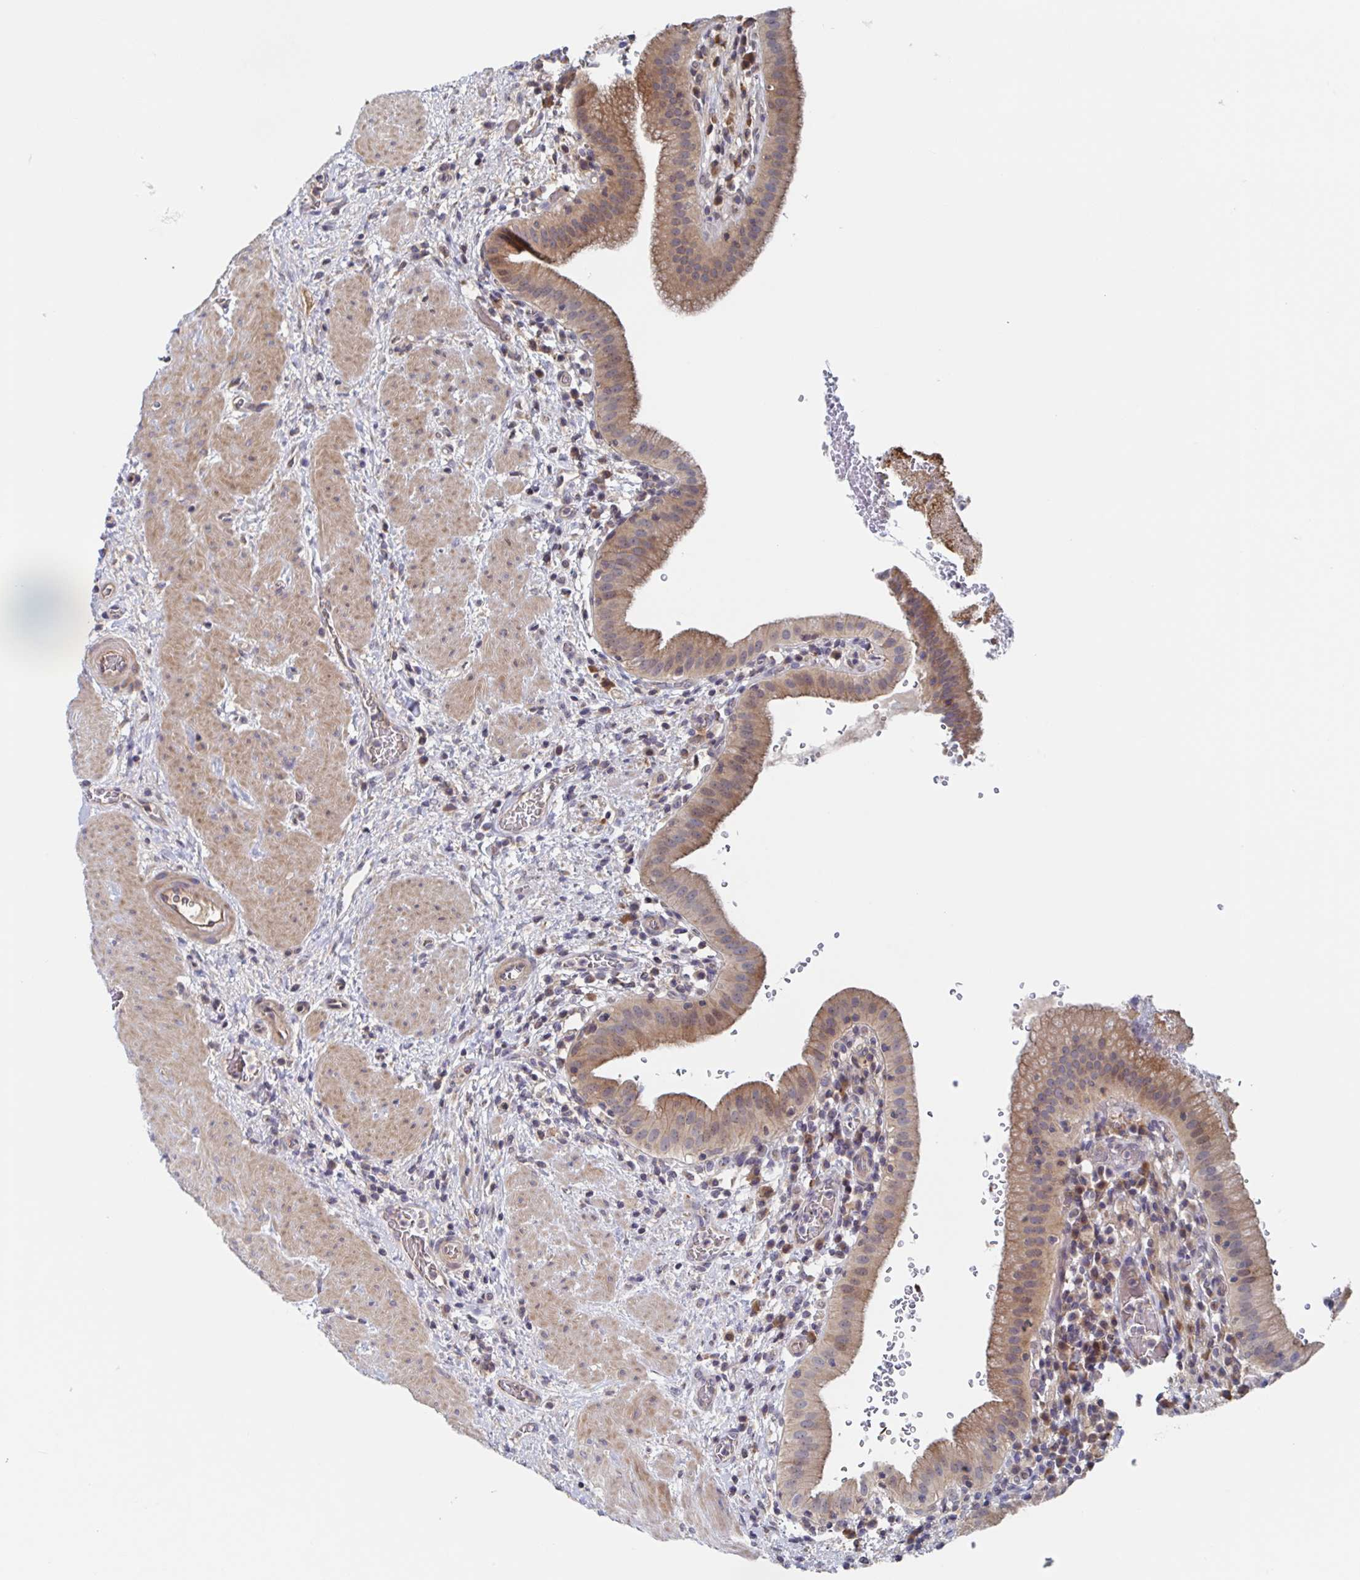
{"staining": {"intensity": "moderate", "quantity": ">75%", "location": "cytoplasmic/membranous"}, "tissue": "gallbladder", "cell_type": "Glandular cells", "image_type": "normal", "snomed": [{"axis": "morphology", "description": "Normal tissue, NOS"}, {"axis": "topography", "description": "Gallbladder"}], "caption": "Moderate cytoplasmic/membranous expression is seen in about >75% of glandular cells in benign gallbladder.", "gene": "DHRS12", "patient": {"sex": "male", "age": 26}}